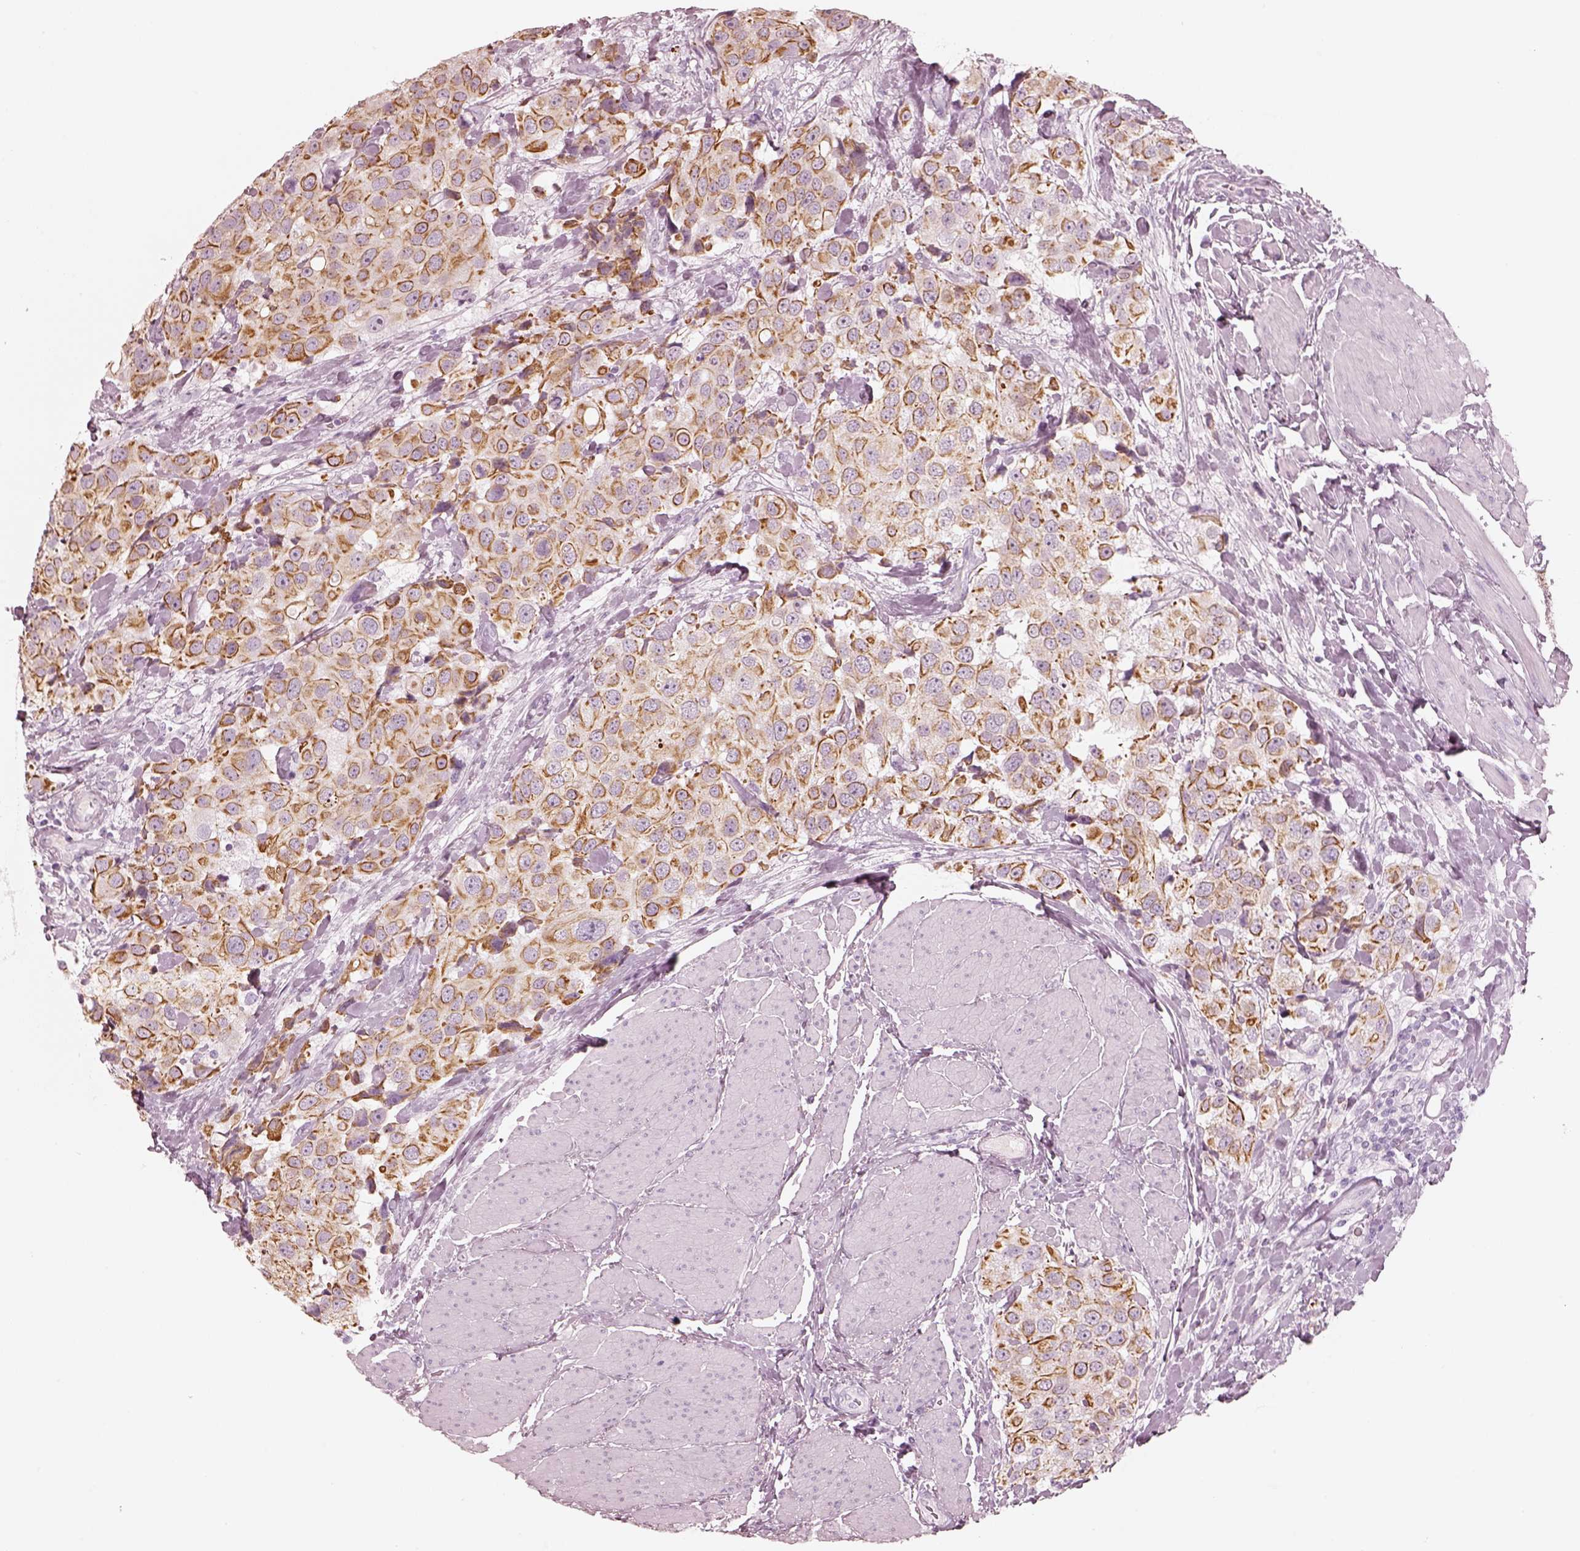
{"staining": {"intensity": "moderate", "quantity": ">75%", "location": "cytoplasmic/membranous"}, "tissue": "urothelial cancer", "cell_type": "Tumor cells", "image_type": "cancer", "snomed": [{"axis": "morphology", "description": "Urothelial carcinoma, High grade"}, {"axis": "topography", "description": "Urinary bladder"}], "caption": "Immunohistochemistry histopathology image of urothelial cancer stained for a protein (brown), which shows medium levels of moderate cytoplasmic/membranous positivity in approximately >75% of tumor cells.", "gene": "PON3", "patient": {"sex": "female", "age": 64}}